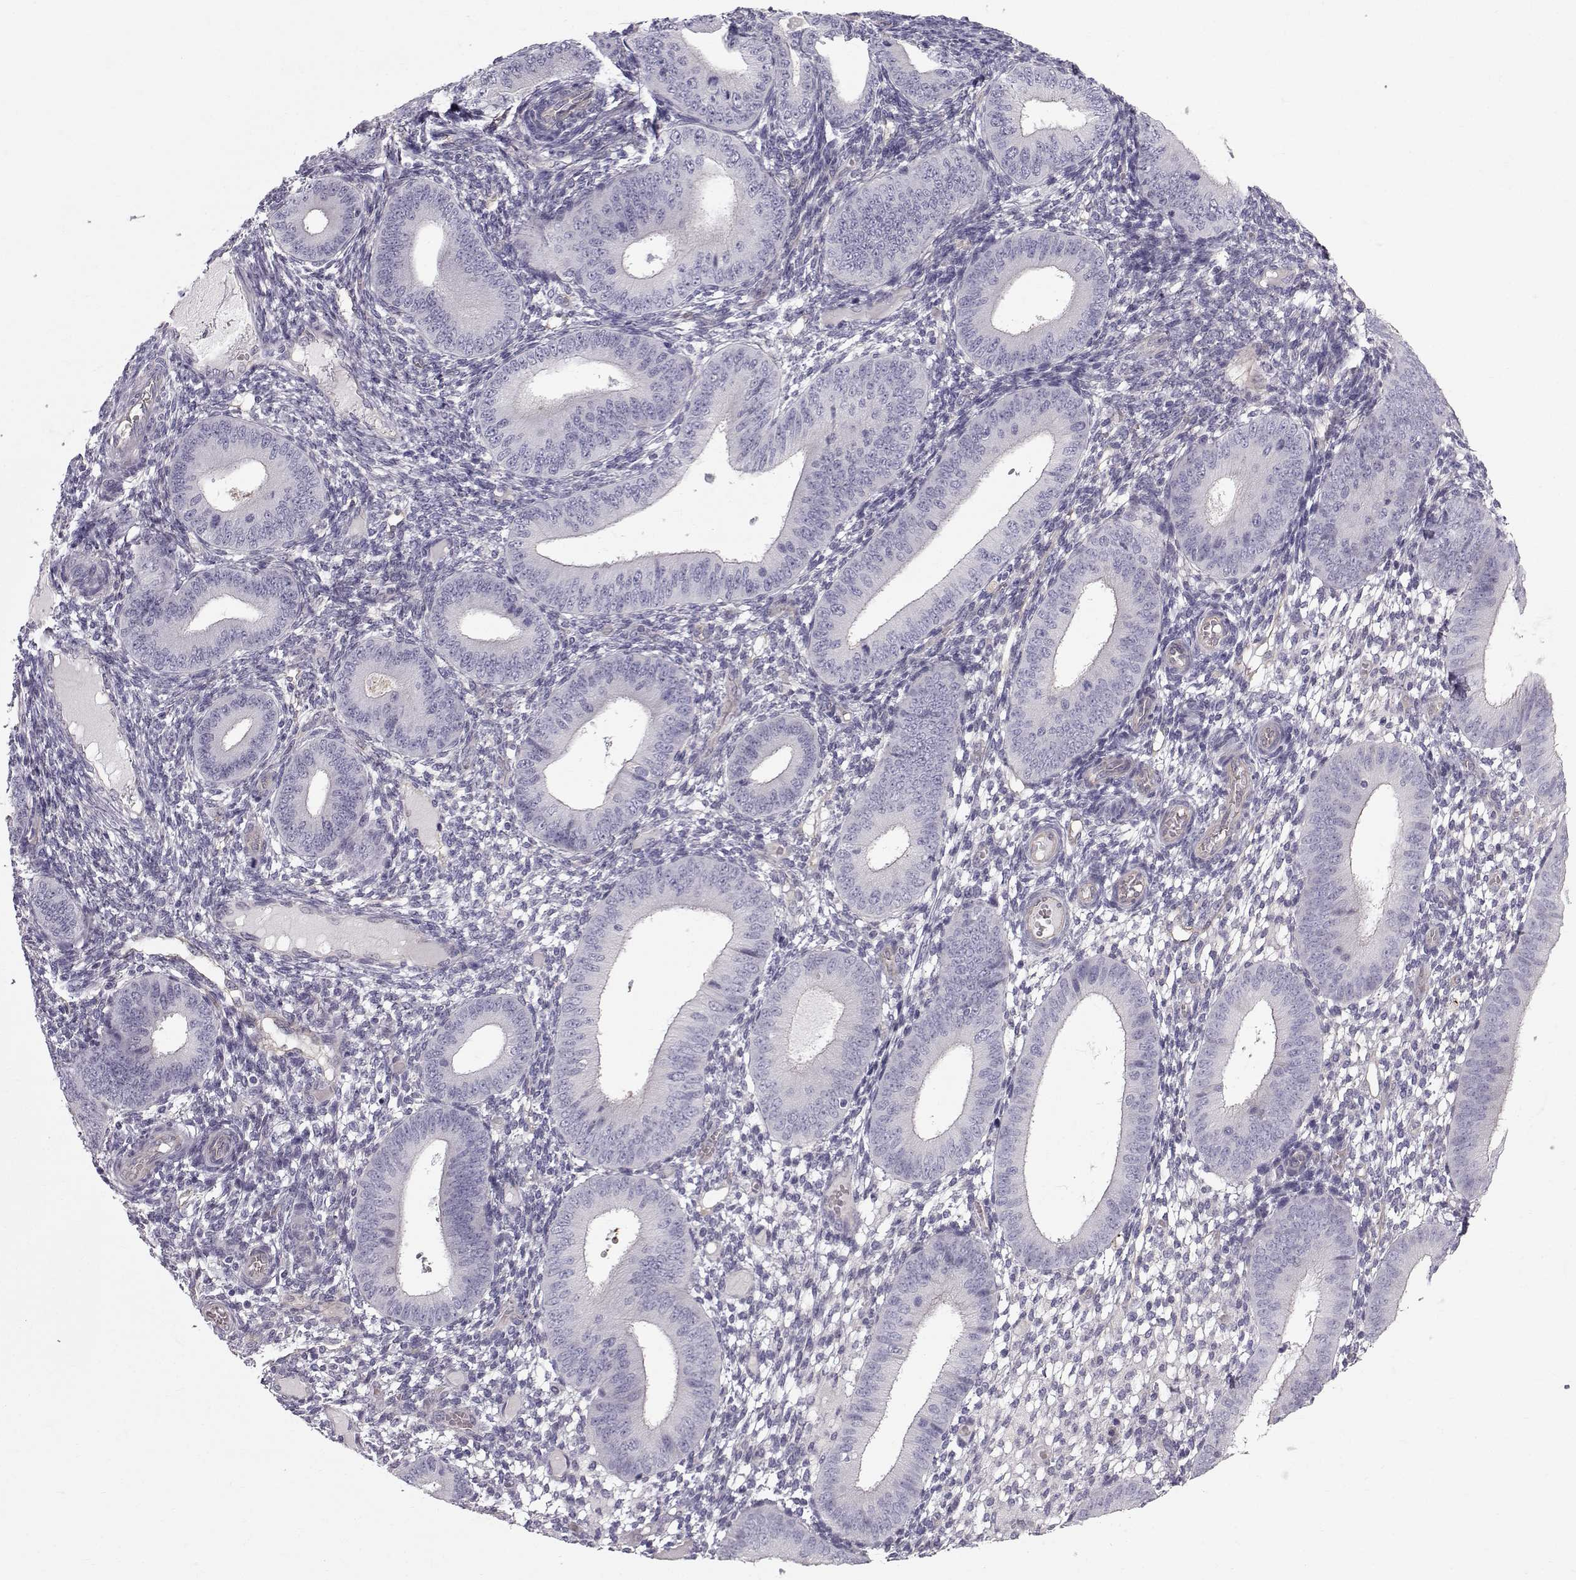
{"staining": {"intensity": "negative", "quantity": "none", "location": "none"}, "tissue": "endometrium", "cell_type": "Cells in endometrial stroma", "image_type": "normal", "snomed": [{"axis": "morphology", "description": "Normal tissue, NOS"}, {"axis": "topography", "description": "Endometrium"}], "caption": "Immunohistochemistry (IHC) image of normal endometrium: human endometrium stained with DAB displays no significant protein positivity in cells in endometrial stroma.", "gene": "QPCT", "patient": {"sex": "female", "age": 39}}